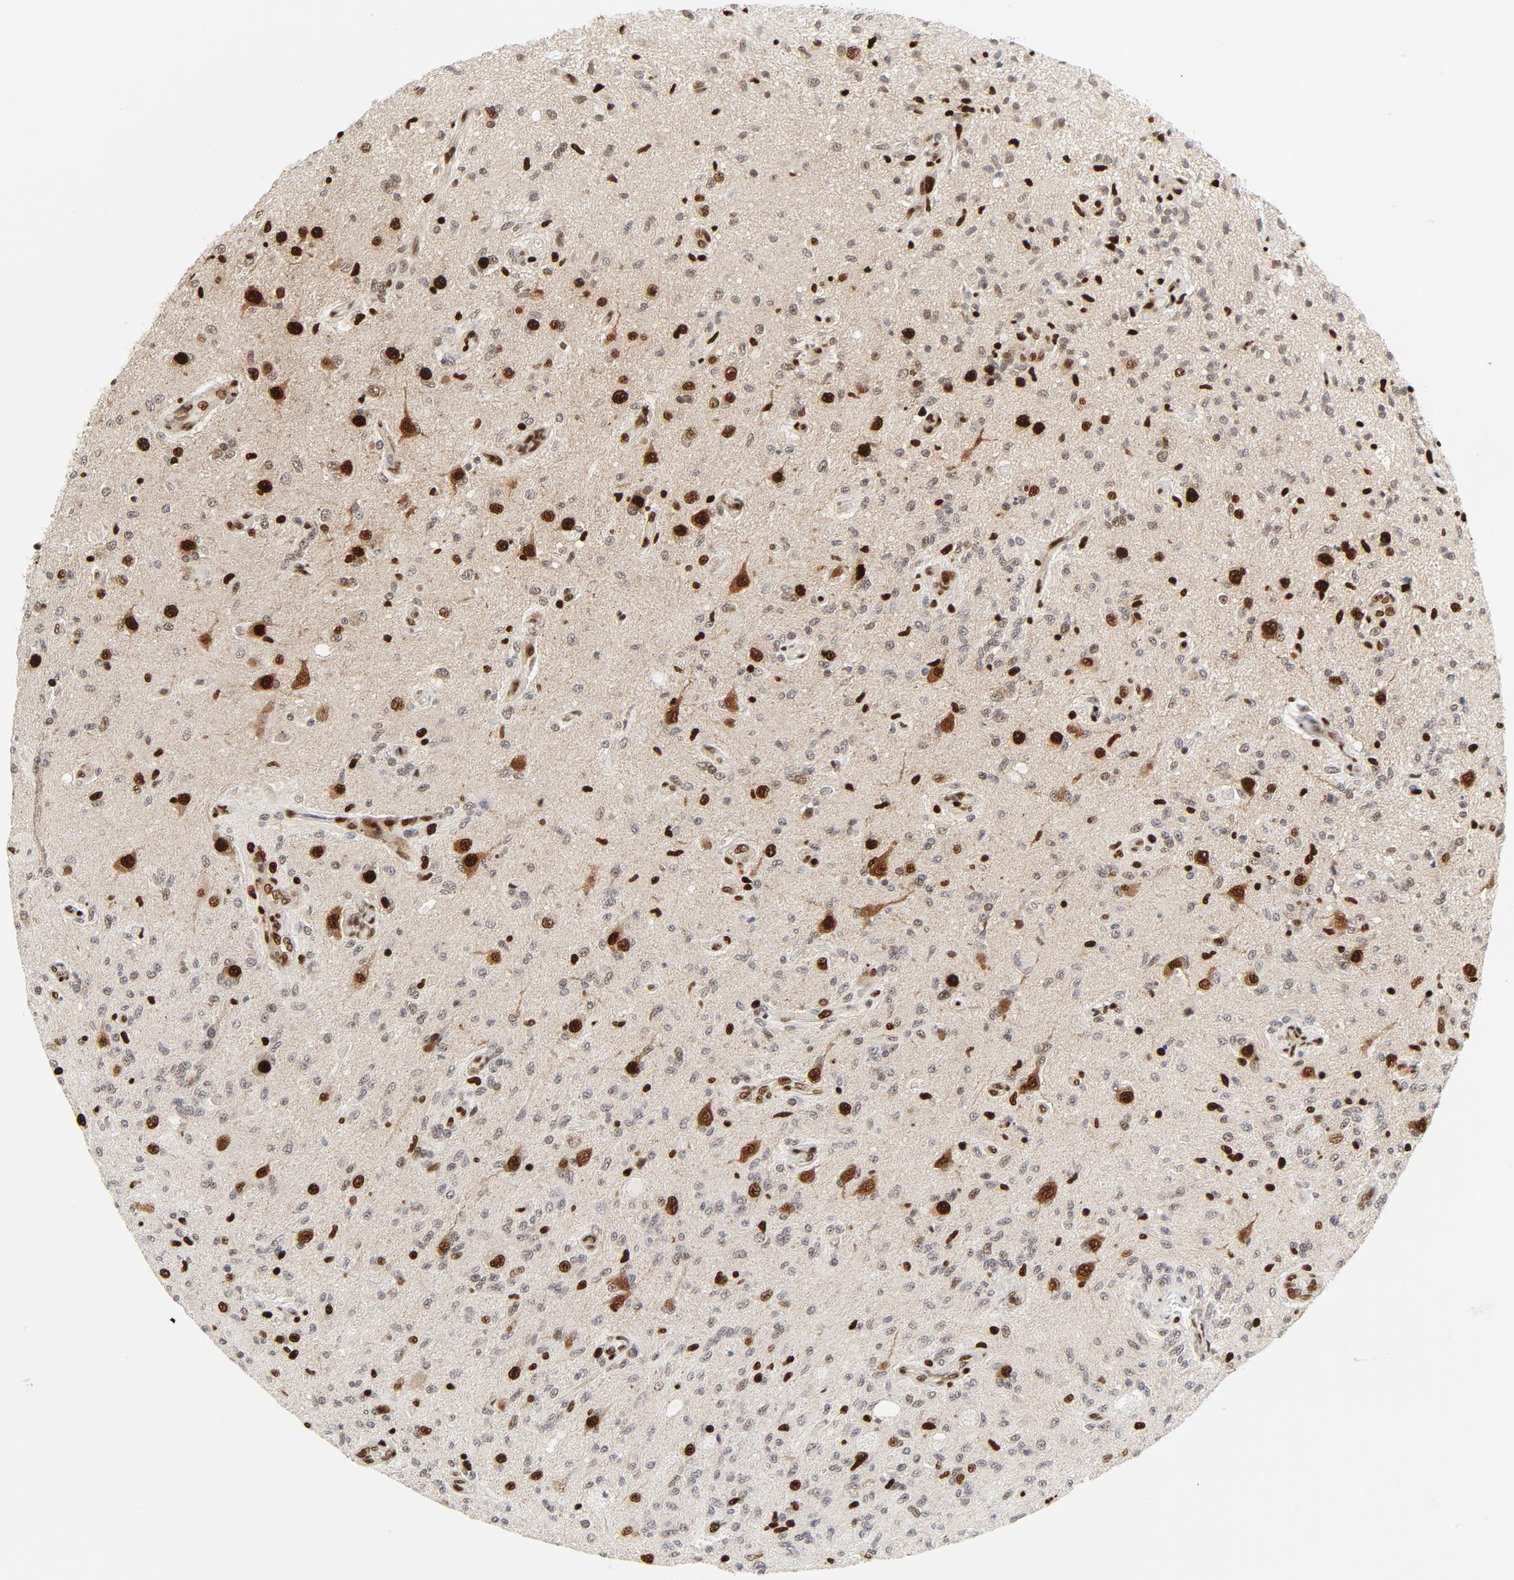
{"staining": {"intensity": "strong", "quantity": "25%-75%", "location": "nuclear"}, "tissue": "glioma", "cell_type": "Tumor cells", "image_type": "cancer", "snomed": [{"axis": "morphology", "description": "Normal tissue, NOS"}, {"axis": "morphology", "description": "Glioma, malignant, High grade"}, {"axis": "topography", "description": "Cerebral cortex"}], "caption": "A brown stain shows strong nuclear positivity of a protein in human glioma tumor cells.", "gene": "MEF2A", "patient": {"sex": "male", "age": 77}}